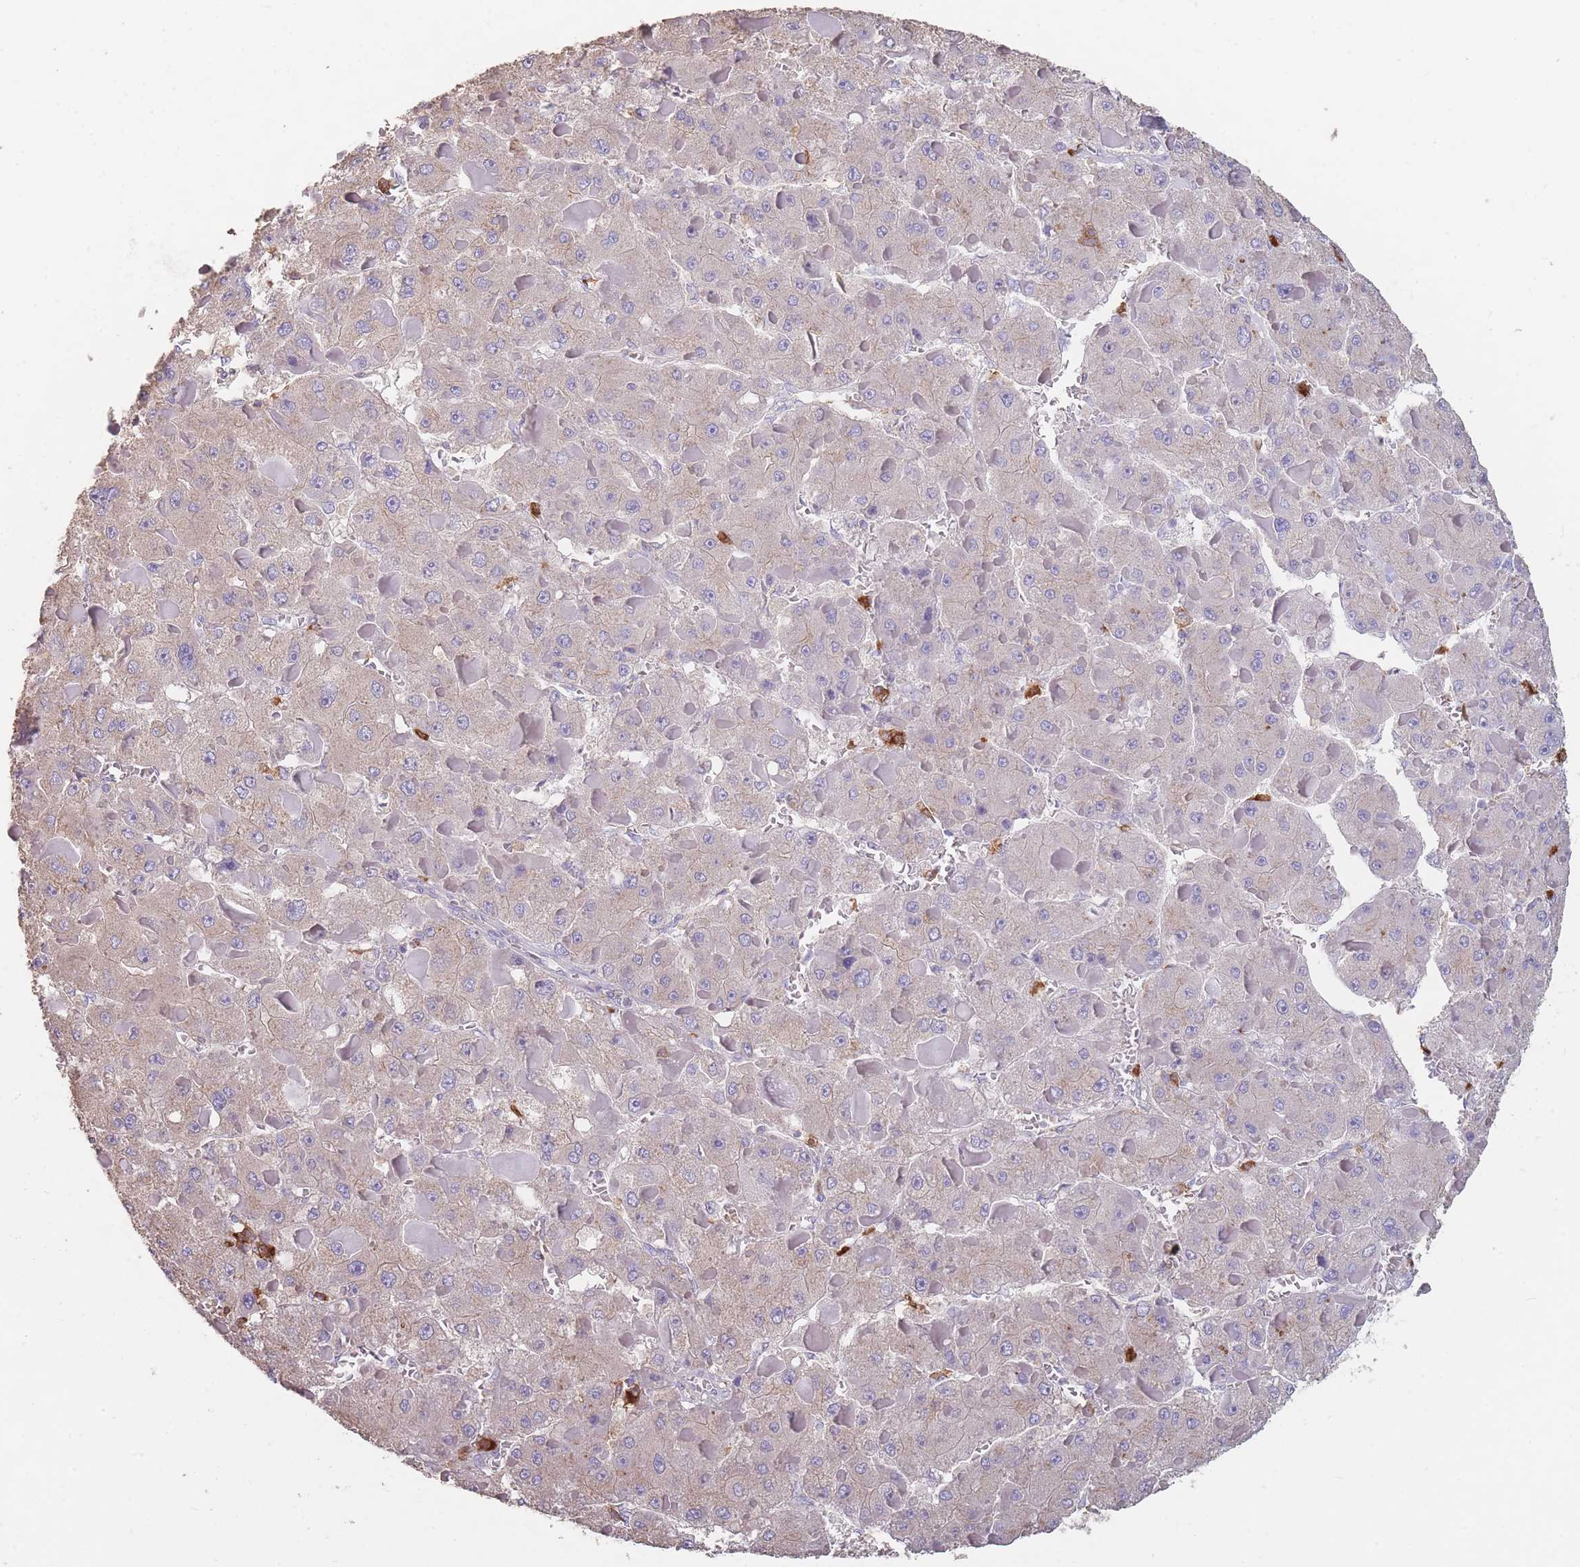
{"staining": {"intensity": "weak", "quantity": "<25%", "location": "cytoplasmic/membranous"}, "tissue": "liver cancer", "cell_type": "Tumor cells", "image_type": "cancer", "snomed": [{"axis": "morphology", "description": "Carcinoma, Hepatocellular, NOS"}, {"axis": "topography", "description": "Liver"}], "caption": "This is an IHC histopathology image of liver cancer (hepatocellular carcinoma). There is no staining in tumor cells.", "gene": "CLEC12A", "patient": {"sex": "female", "age": 73}}